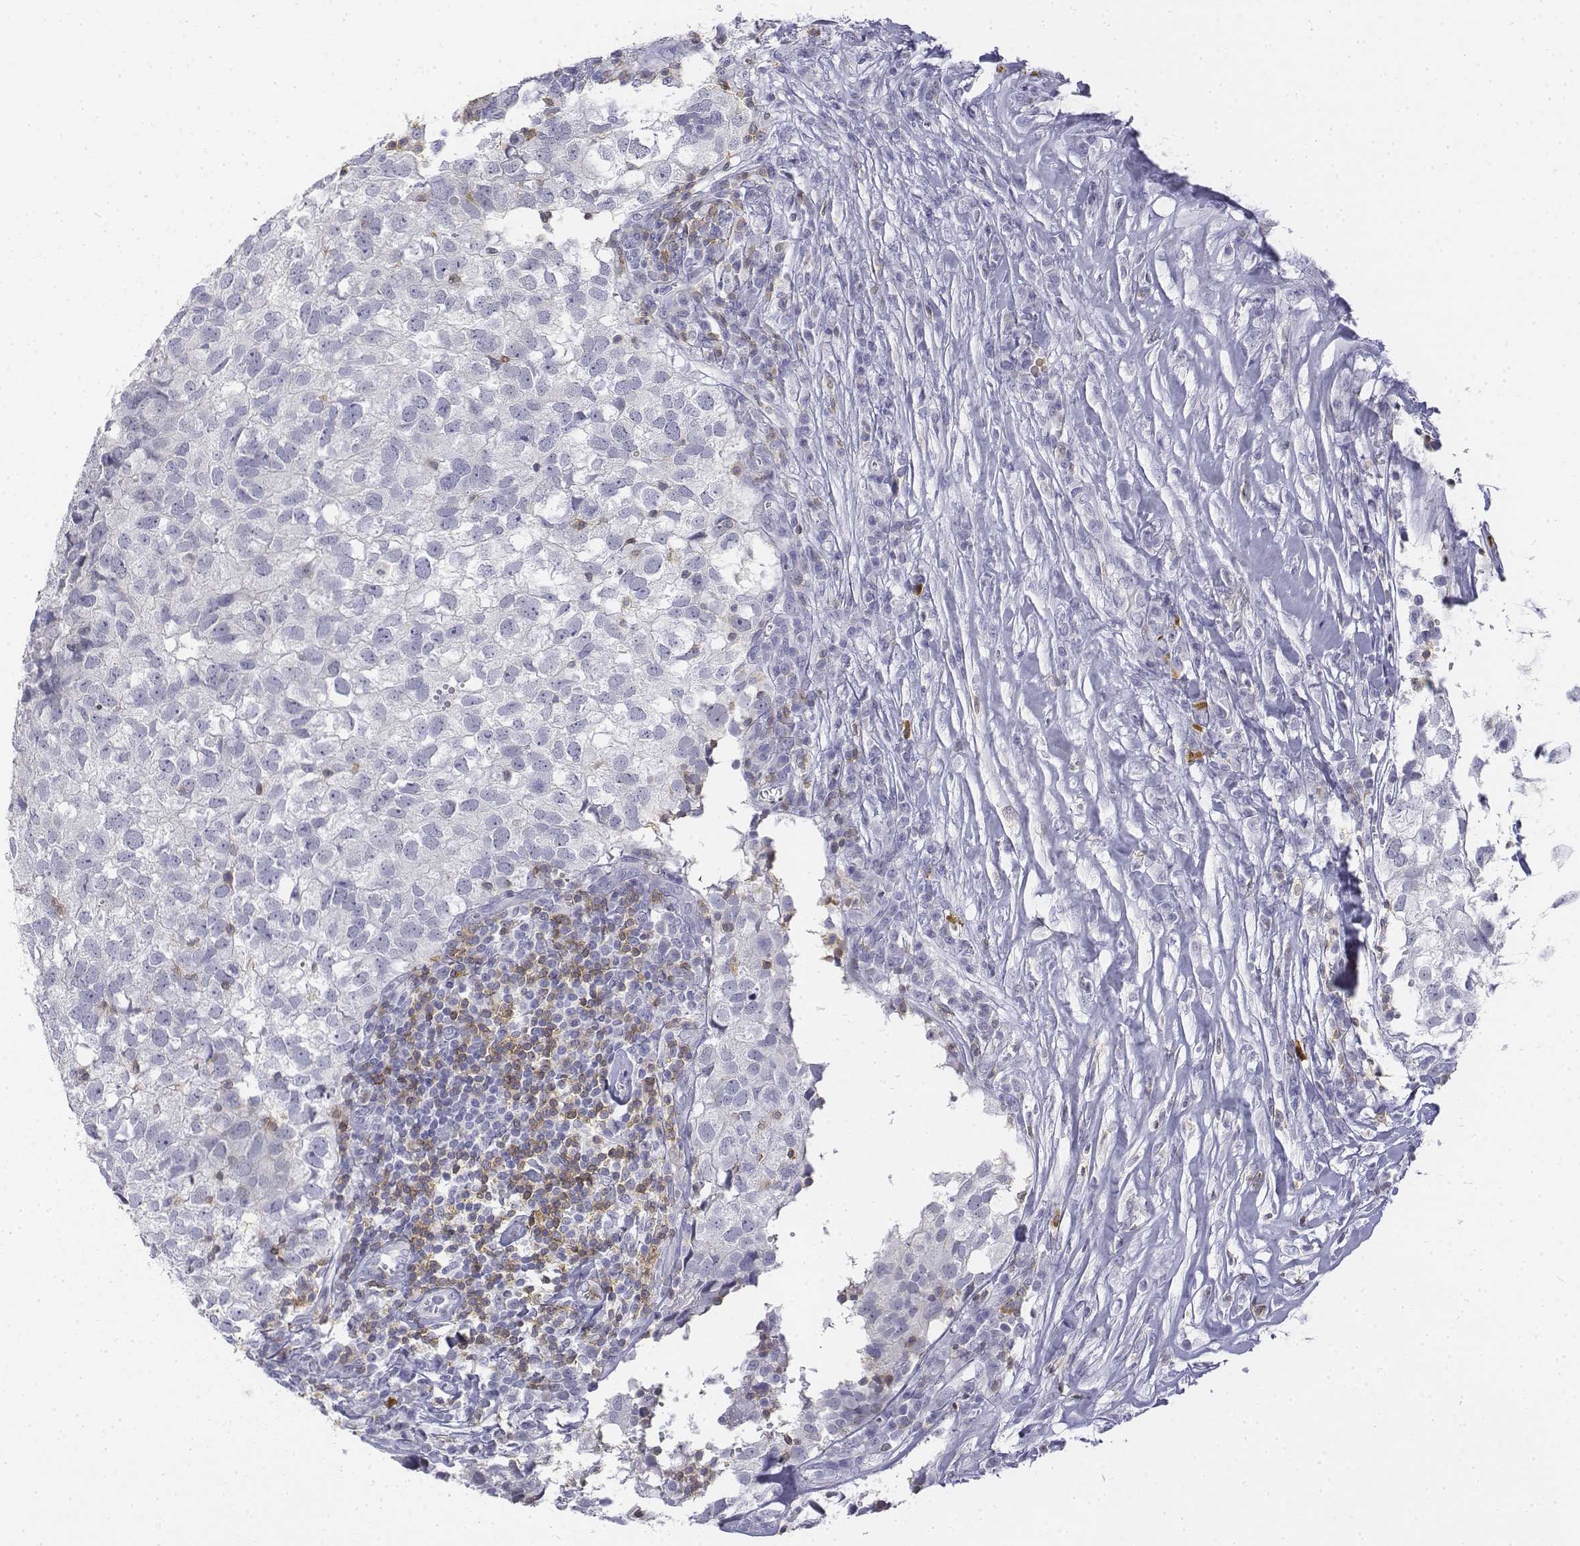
{"staining": {"intensity": "negative", "quantity": "none", "location": "none"}, "tissue": "breast cancer", "cell_type": "Tumor cells", "image_type": "cancer", "snomed": [{"axis": "morphology", "description": "Duct carcinoma"}, {"axis": "topography", "description": "Breast"}], "caption": "The immunohistochemistry micrograph has no significant staining in tumor cells of breast cancer tissue.", "gene": "CD3E", "patient": {"sex": "female", "age": 30}}